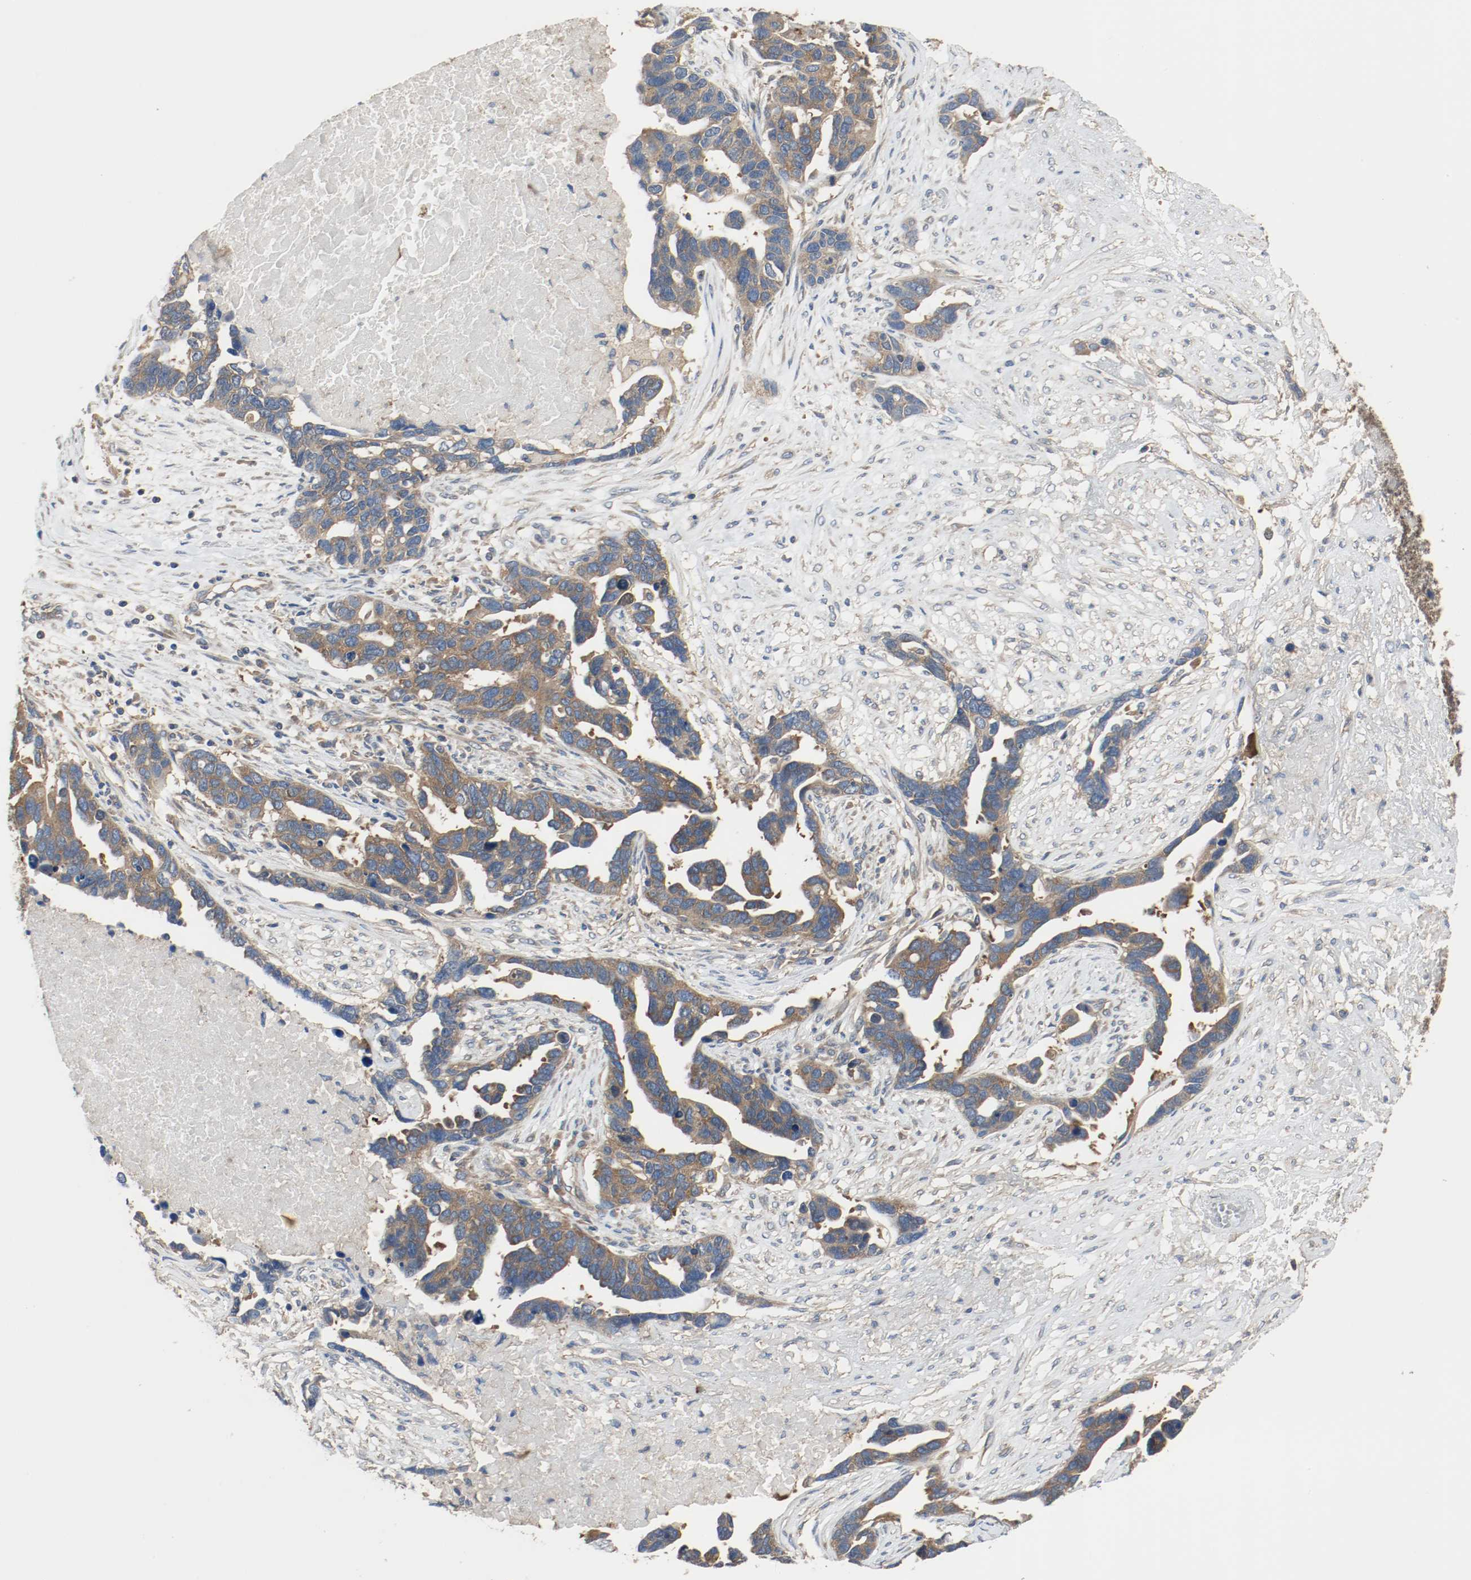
{"staining": {"intensity": "strong", "quantity": ">75%", "location": "cytoplasmic/membranous"}, "tissue": "ovarian cancer", "cell_type": "Tumor cells", "image_type": "cancer", "snomed": [{"axis": "morphology", "description": "Cystadenocarcinoma, serous, NOS"}, {"axis": "topography", "description": "Ovary"}], "caption": "Protein expression analysis of serous cystadenocarcinoma (ovarian) exhibits strong cytoplasmic/membranous positivity in approximately >75% of tumor cells.", "gene": "HGS", "patient": {"sex": "female", "age": 54}}